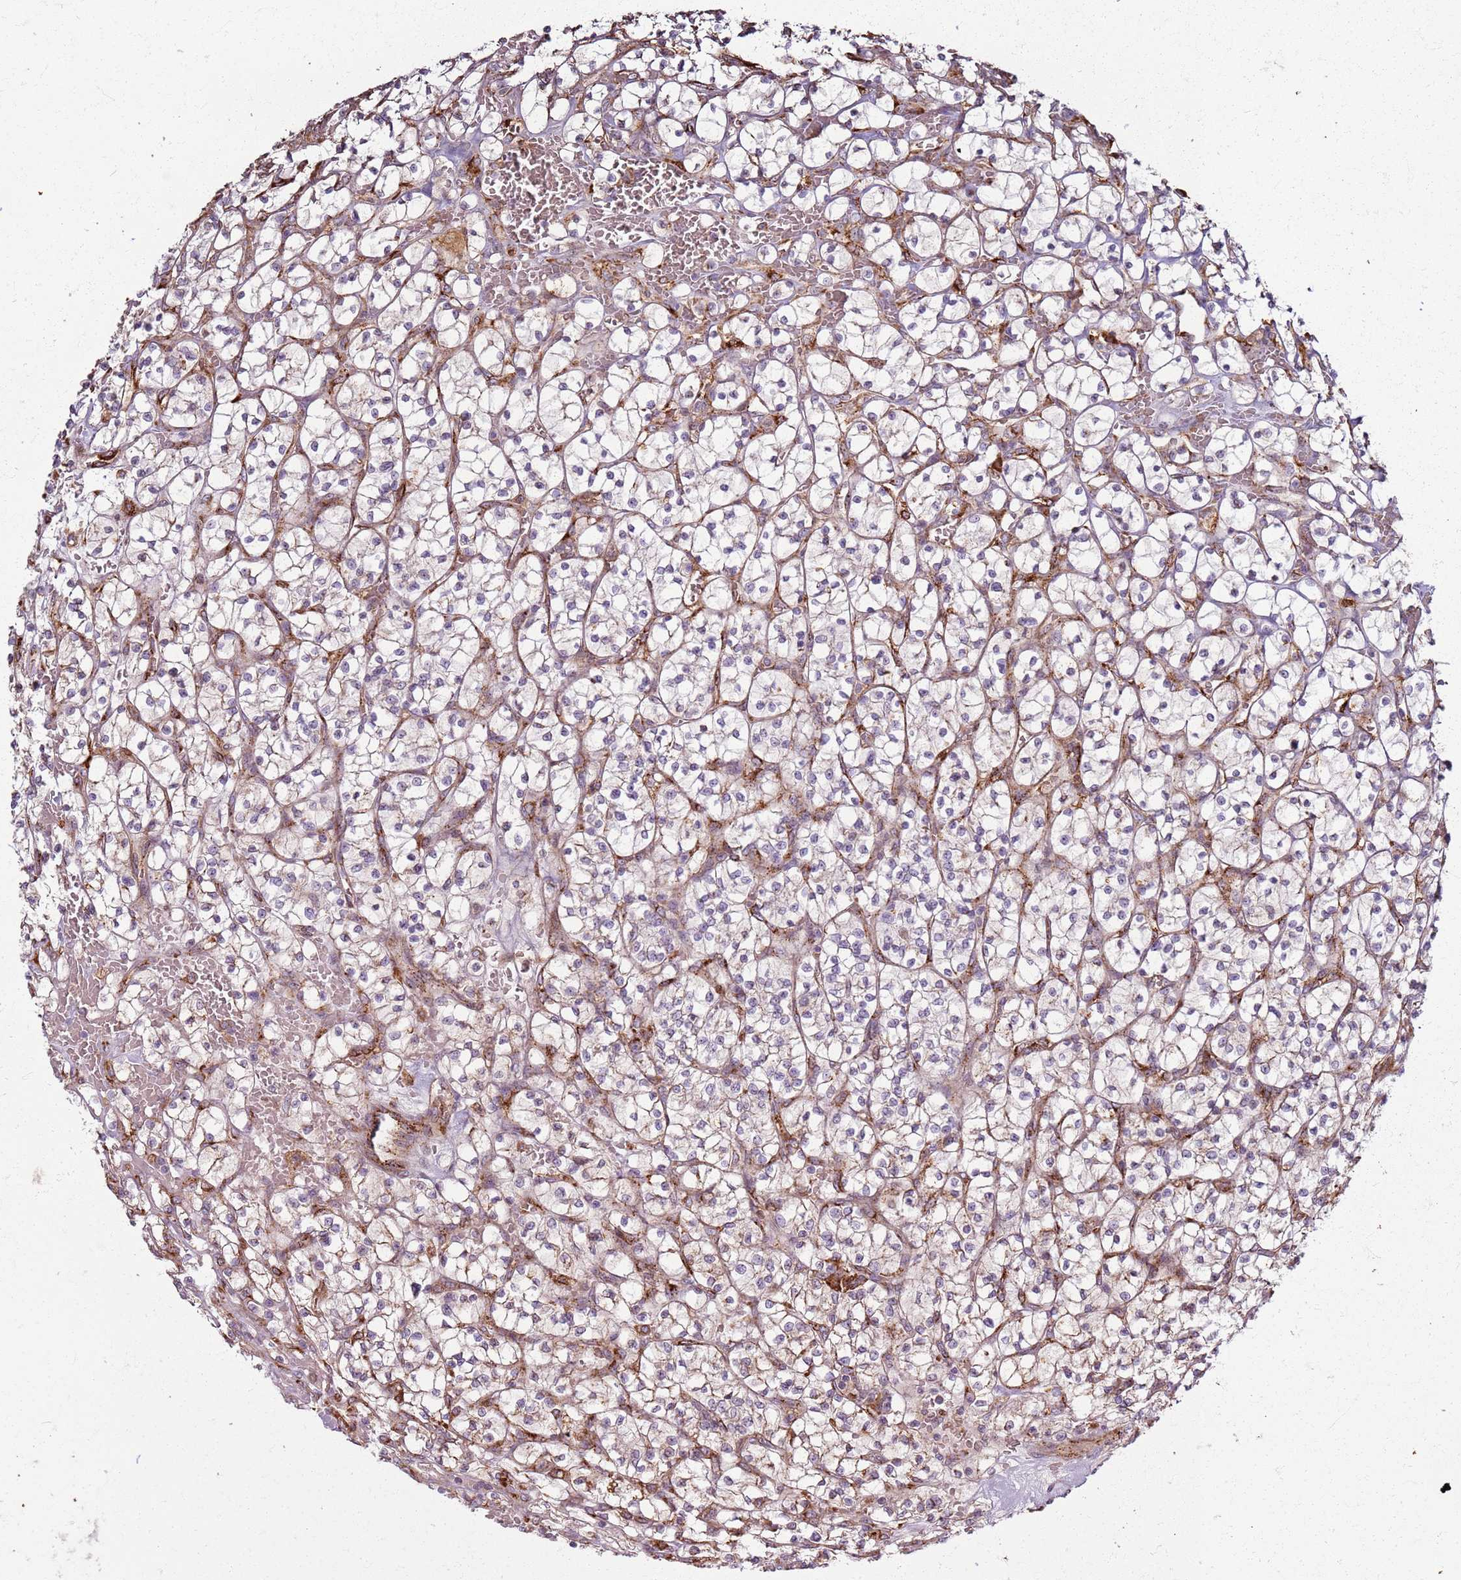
{"staining": {"intensity": "negative", "quantity": "none", "location": "none"}, "tissue": "renal cancer", "cell_type": "Tumor cells", "image_type": "cancer", "snomed": [{"axis": "morphology", "description": "Adenocarcinoma, NOS"}, {"axis": "topography", "description": "Kidney"}], "caption": "IHC histopathology image of neoplastic tissue: human renal adenocarcinoma stained with DAB (3,3'-diaminobenzidine) demonstrates no significant protein staining in tumor cells.", "gene": "KRI1", "patient": {"sex": "female", "age": 64}}